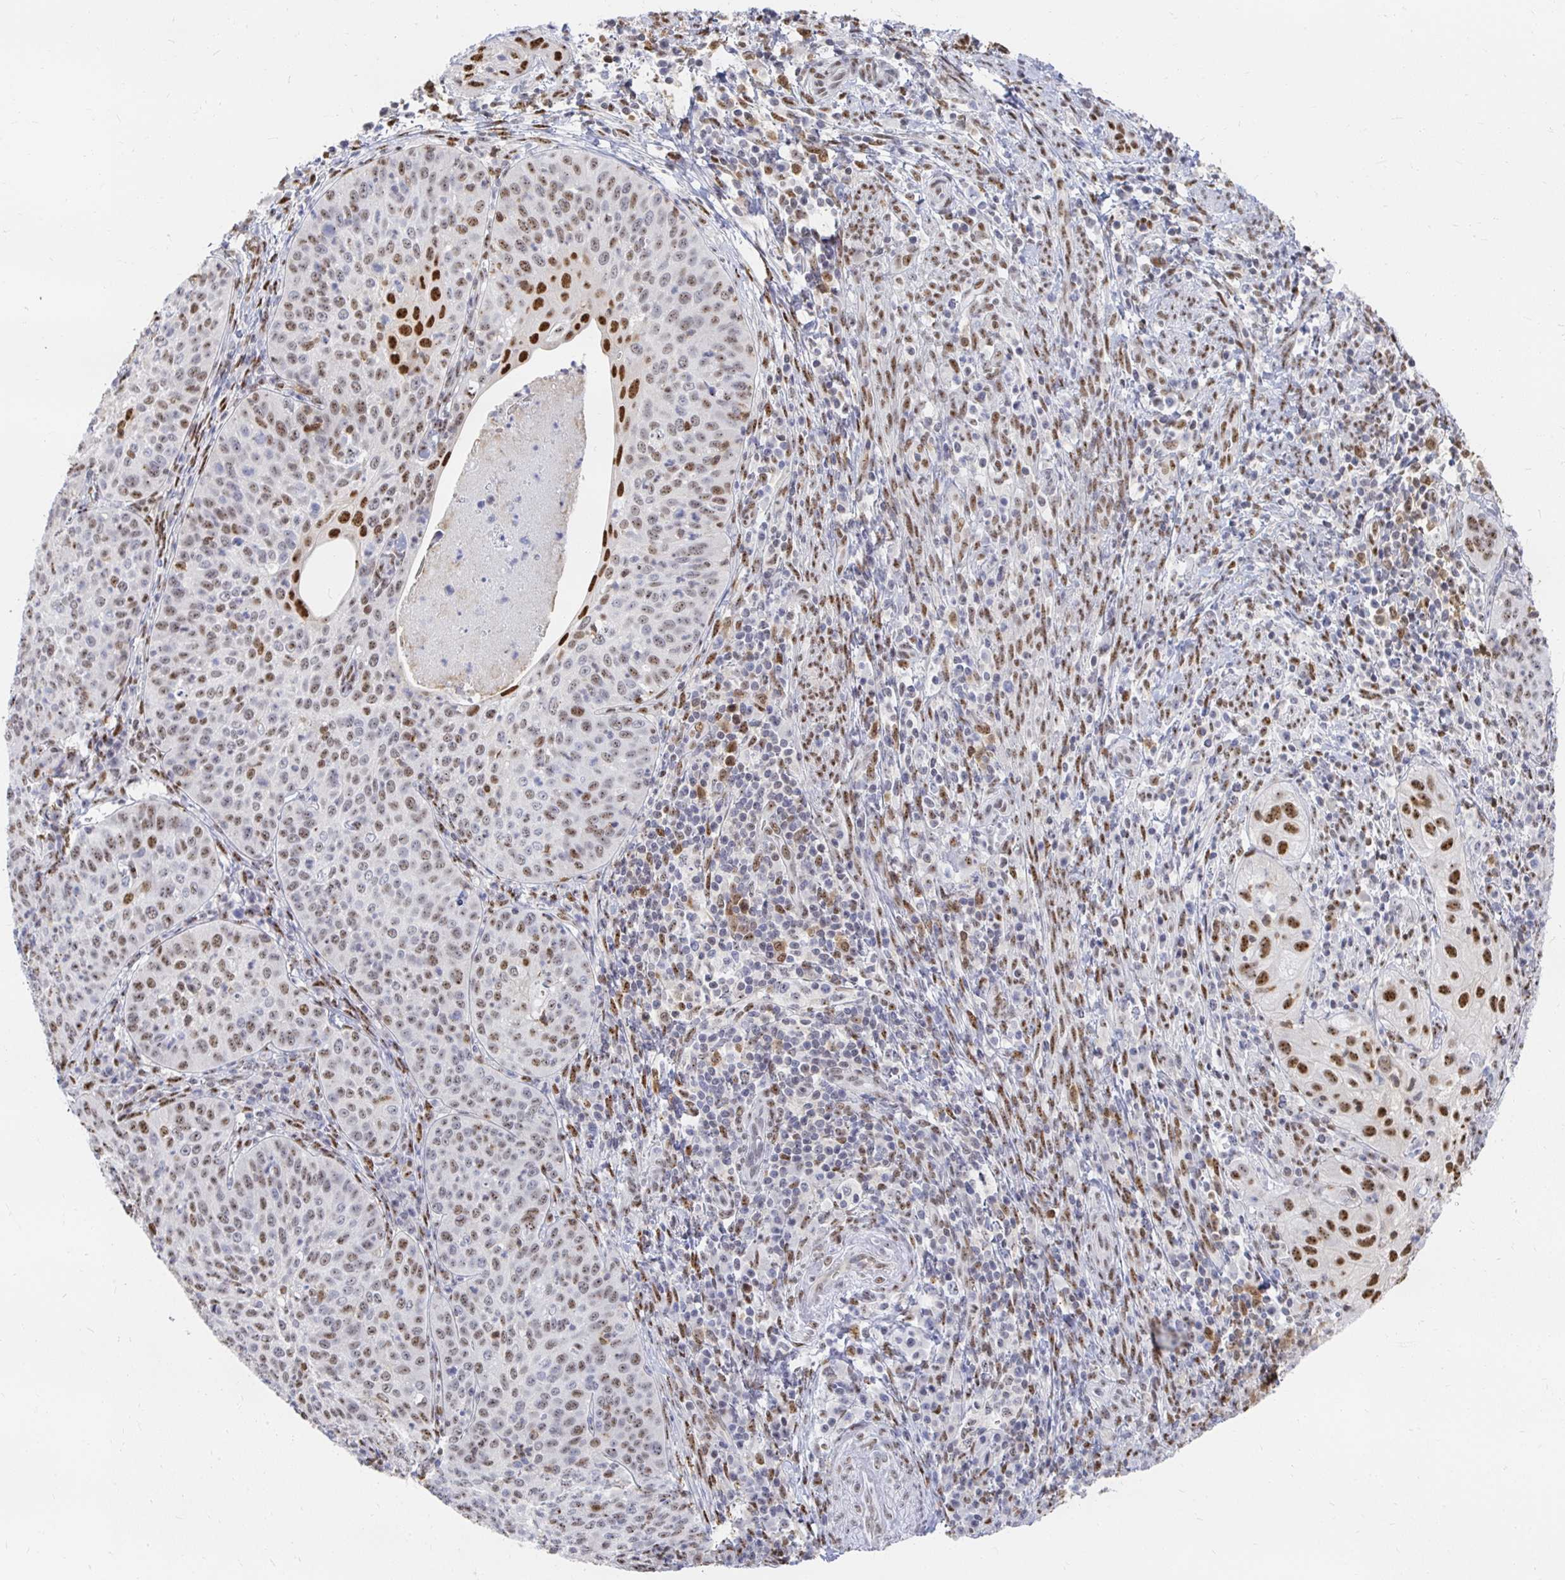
{"staining": {"intensity": "moderate", "quantity": "25%-75%", "location": "nuclear"}, "tissue": "cervical cancer", "cell_type": "Tumor cells", "image_type": "cancer", "snomed": [{"axis": "morphology", "description": "Squamous cell carcinoma, NOS"}, {"axis": "topography", "description": "Cervix"}], "caption": "Moderate nuclear protein staining is identified in about 25%-75% of tumor cells in cervical cancer.", "gene": "CLIC3", "patient": {"sex": "female", "age": 30}}